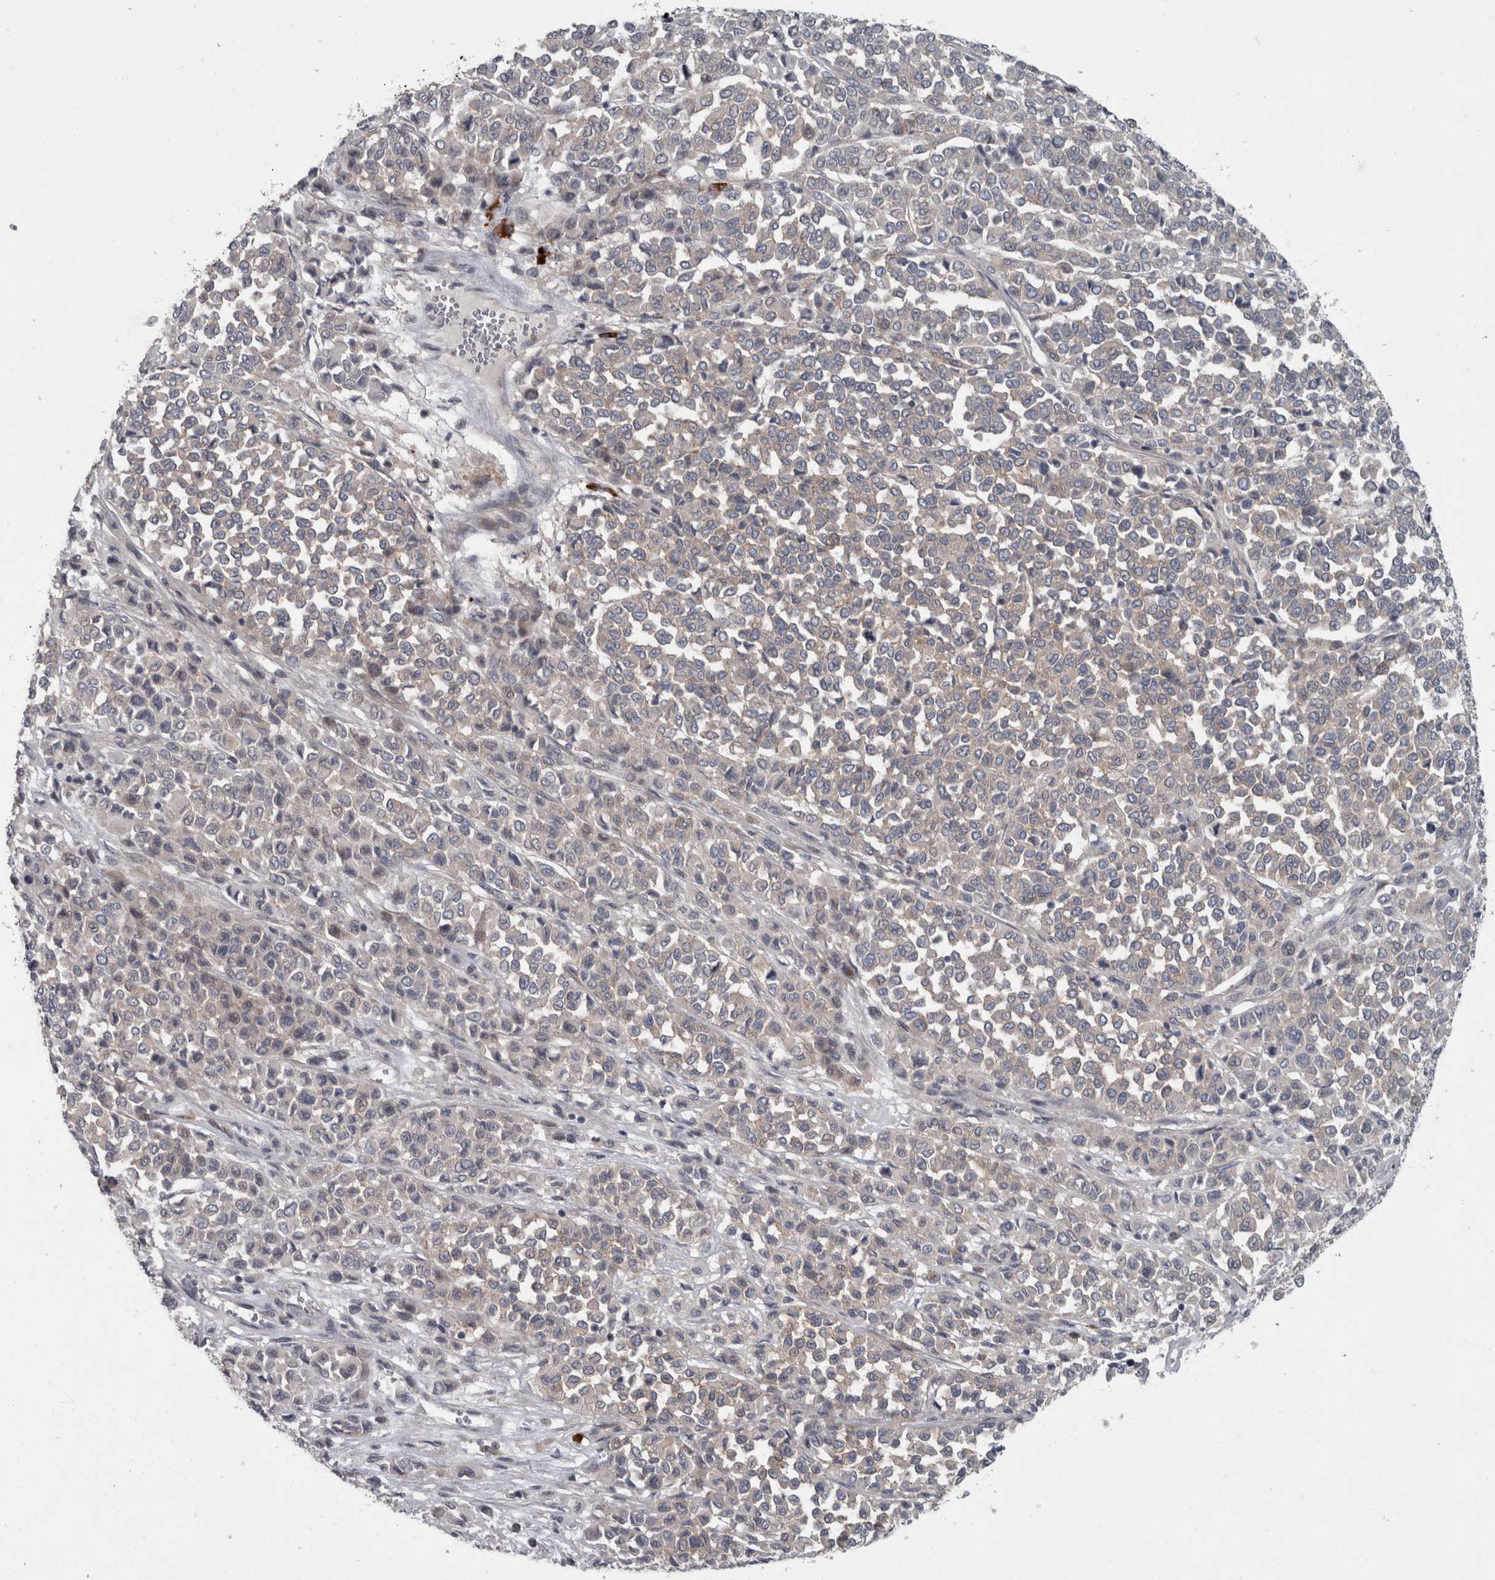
{"staining": {"intensity": "negative", "quantity": "none", "location": "none"}, "tissue": "melanoma", "cell_type": "Tumor cells", "image_type": "cancer", "snomed": [{"axis": "morphology", "description": "Malignant melanoma, Metastatic site"}, {"axis": "topography", "description": "Pancreas"}], "caption": "Melanoma was stained to show a protein in brown. There is no significant expression in tumor cells.", "gene": "CDC42BPG", "patient": {"sex": "female", "age": 30}}